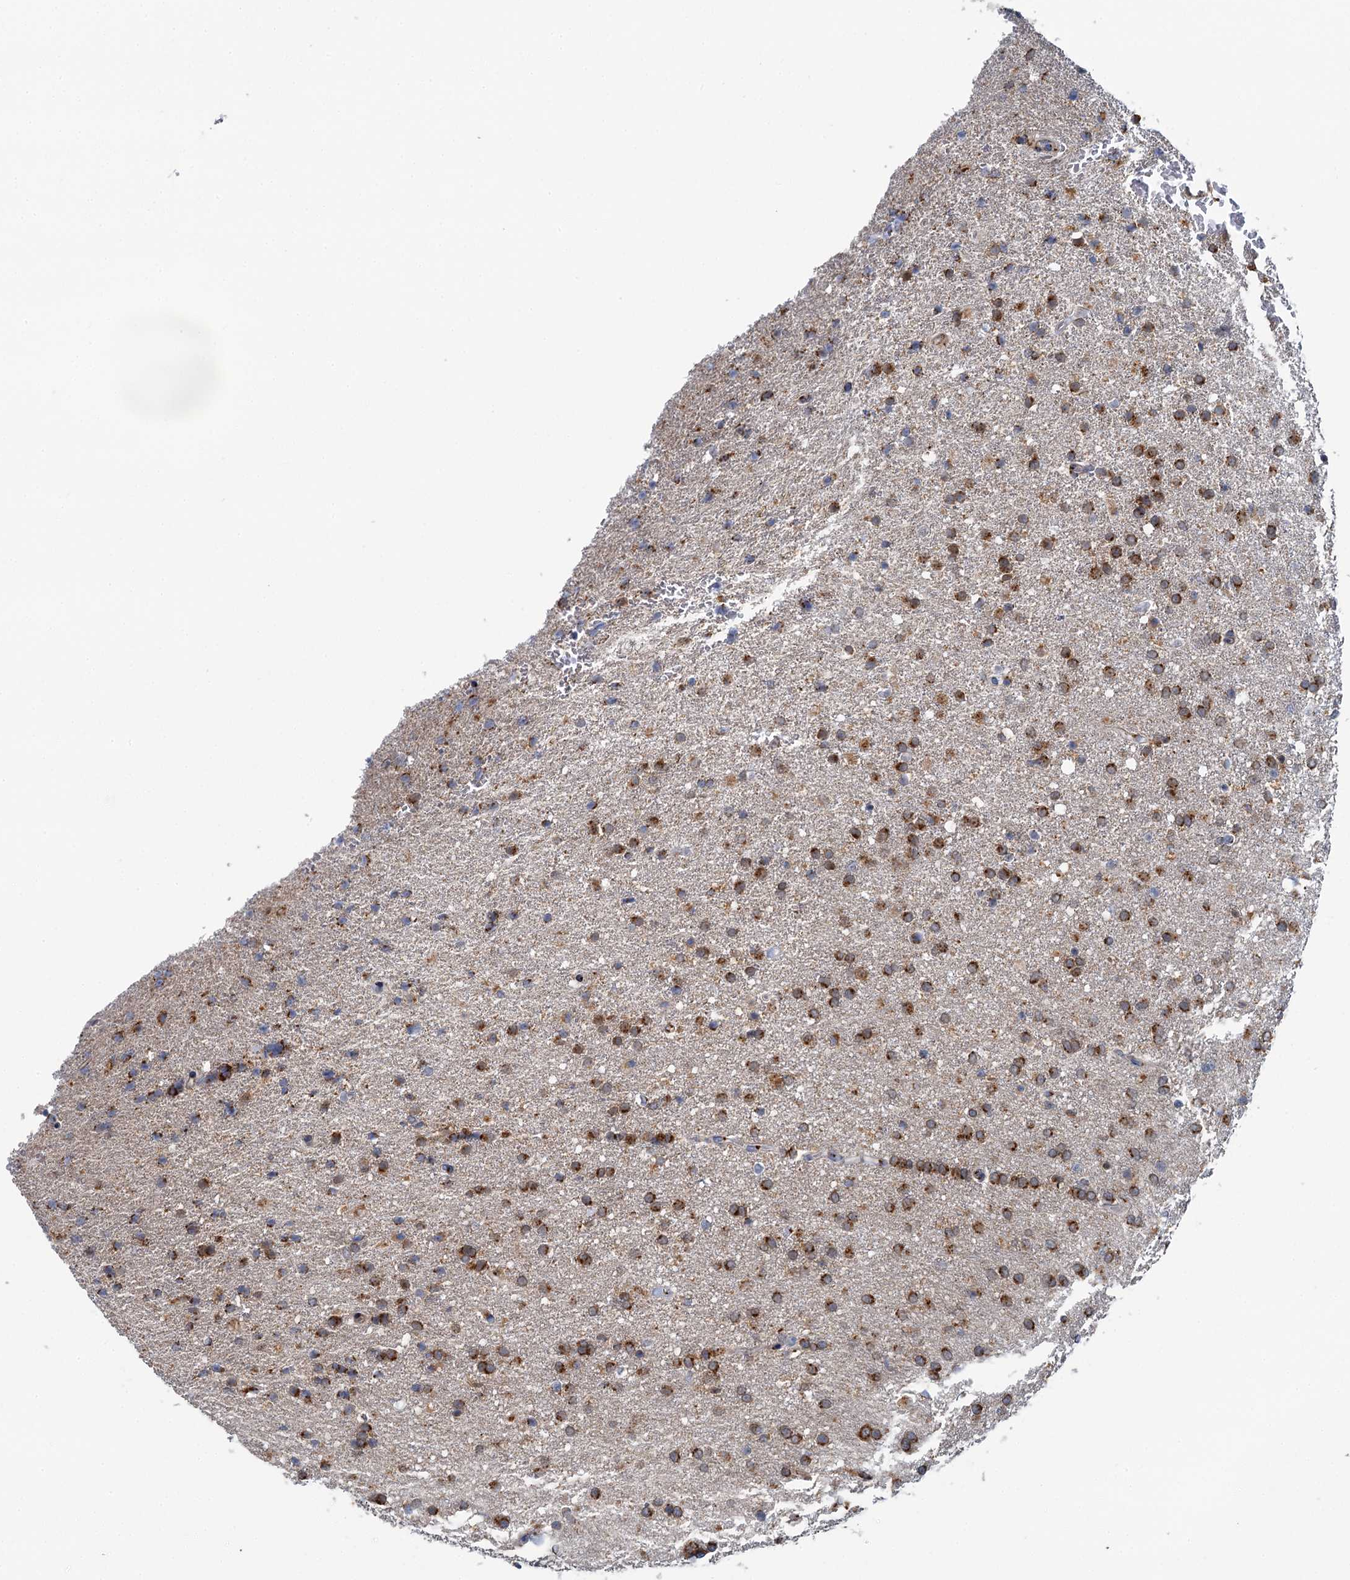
{"staining": {"intensity": "strong", "quantity": ">75%", "location": "cytoplasmic/membranous"}, "tissue": "glioma", "cell_type": "Tumor cells", "image_type": "cancer", "snomed": [{"axis": "morphology", "description": "Glioma, malignant, High grade"}, {"axis": "topography", "description": "Brain"}], "caption": "This photomicrograph demonstrates IHC staining of human glioma, with high strong cytoplasmic/membranous positivity in about >75% of tumor cells.", "gene": "BET1L", "patient": {"sex": "male", "age": 72}}